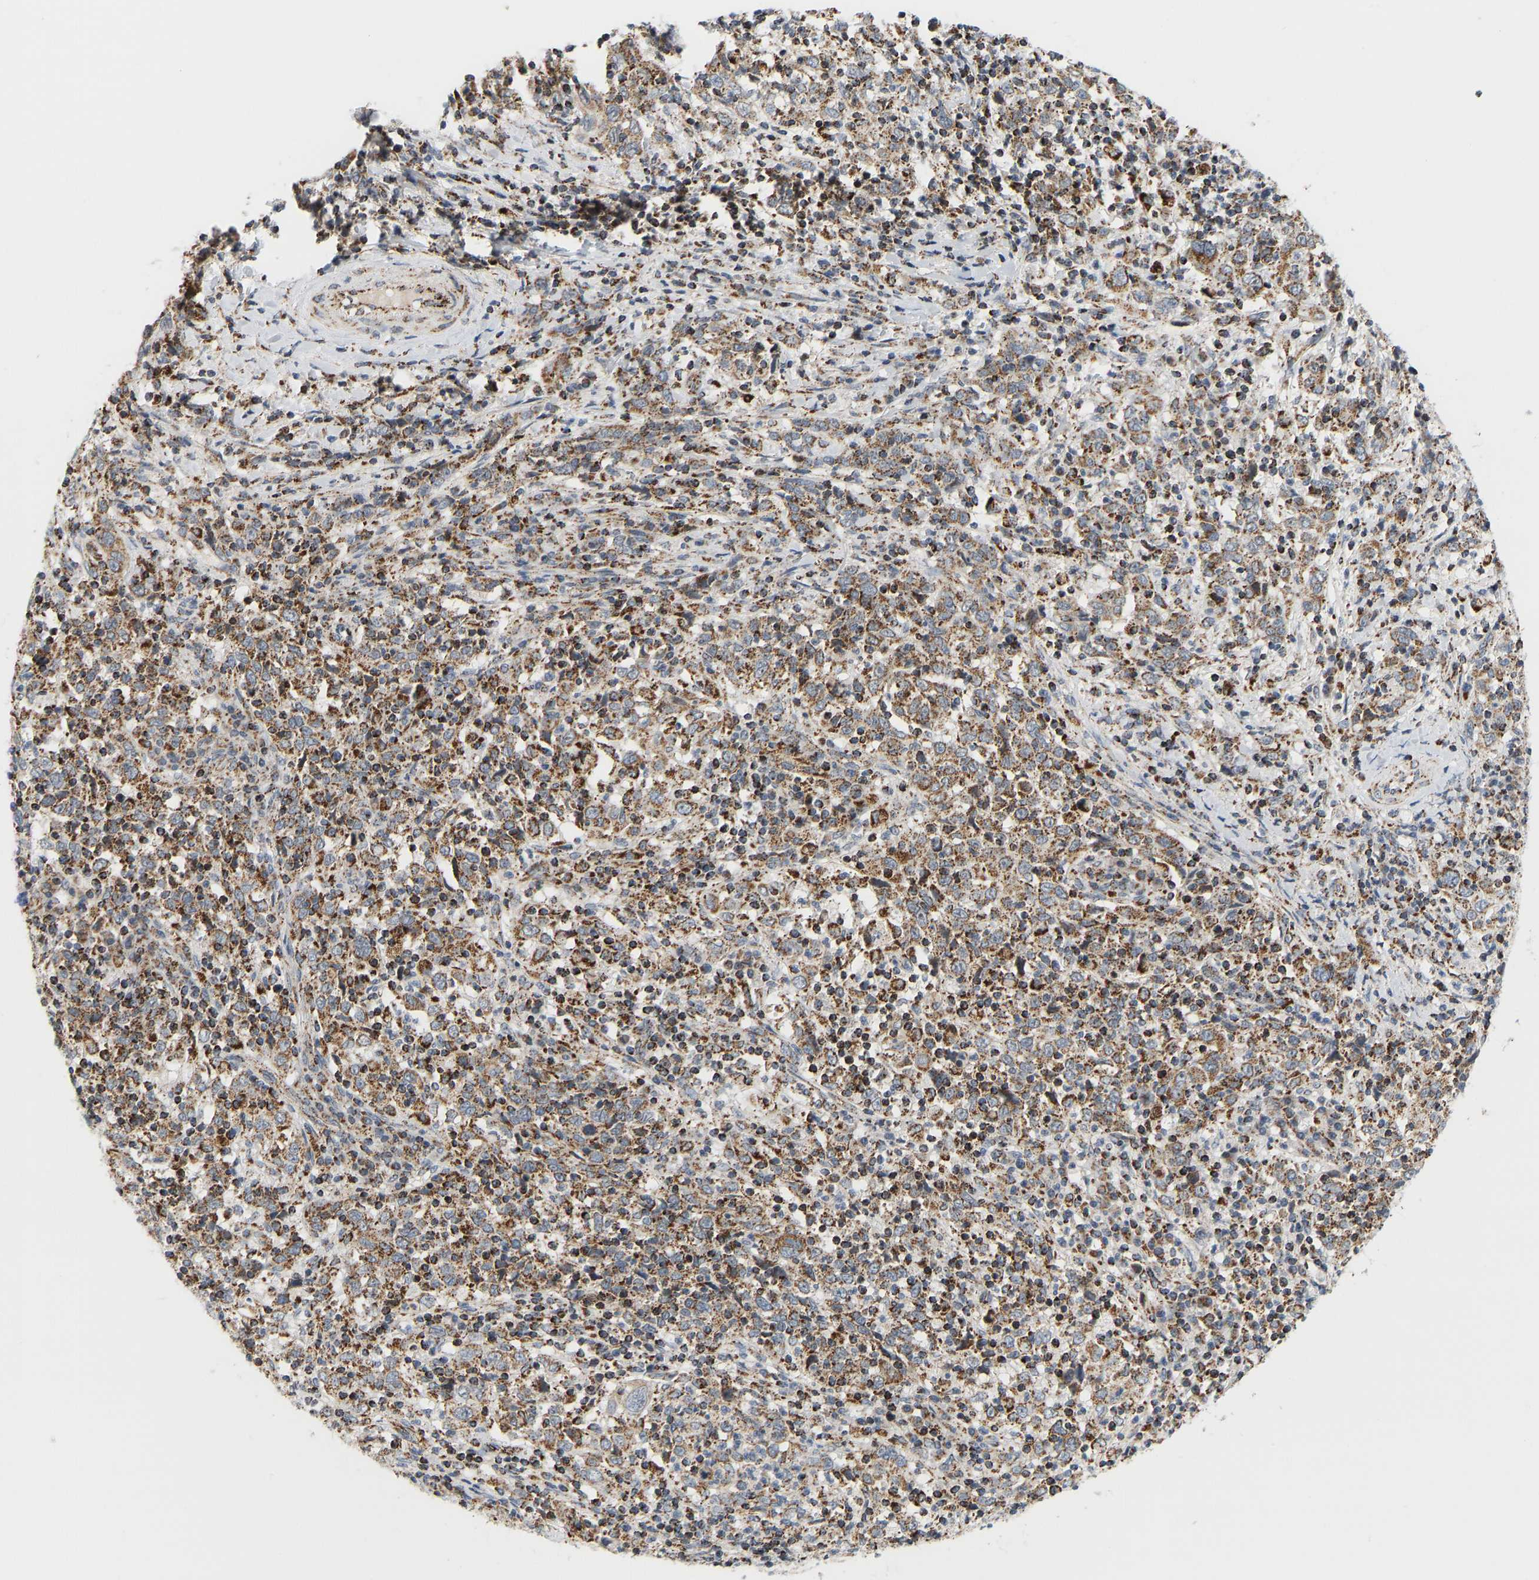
{"staining": {"intensity": "moderate", "quantity": ">75%", "location": "cytoplasmic/membranous"}, "tissue": "cervical cancer", "cell_type": "Tumor cells", "image_type": "cancer", "snomed": [{"axis": "morphology", "description": "Squamous cell carcinoma, NOS"}, {"axis": "topography", "description": "Cervix"}], "caption": "A high-resolution histopathology image shows IHC staining of cervical cancer, which demonstrates moderate cytoplasmic/membranous expression in about >75% of tumor cells.", "gene": "GPSM2", "patient": {"sex": "female", "age": 46}}